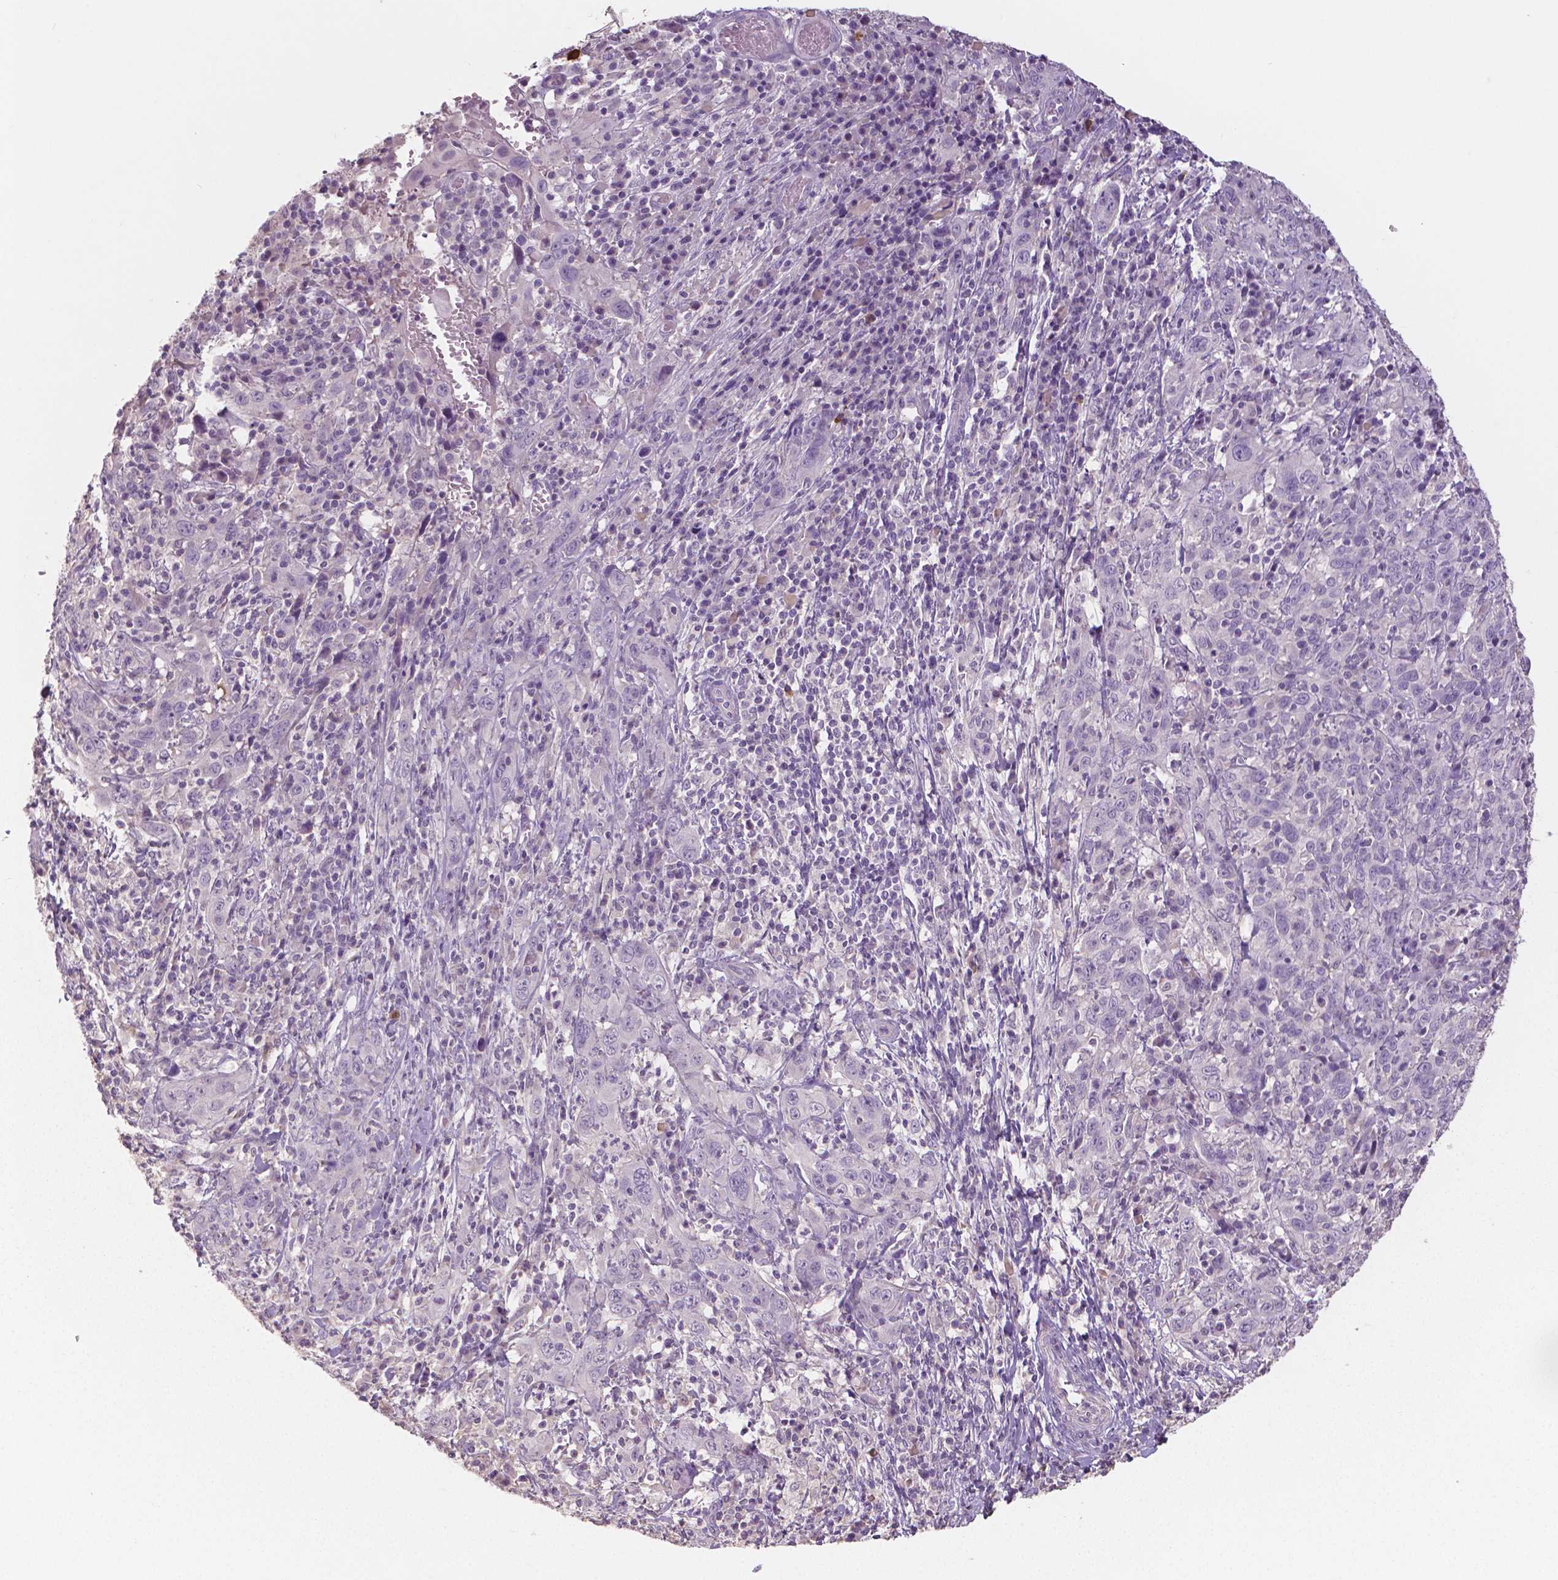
{"staining": {"intensity": "negative", "quantity": "none", "location": "none"}, "tissue": "cervical cancer", "cell_type": "Tumor cells", "image_type": "cancer", "snomed": [{"axis": "morphology", "description": "Squamous cell carcinoma, NOS"}, {"axis": "topography", "description": "Cervix"}], "caption": "The immunohistochemistry micrograph has no significant expression in tumor cells of cervical cancer (squamous cell carcinoma) tissue. Nuclei are stained in blue.", "gene": "CRMP1", "patient": {"sex": "female", "age": 46}}